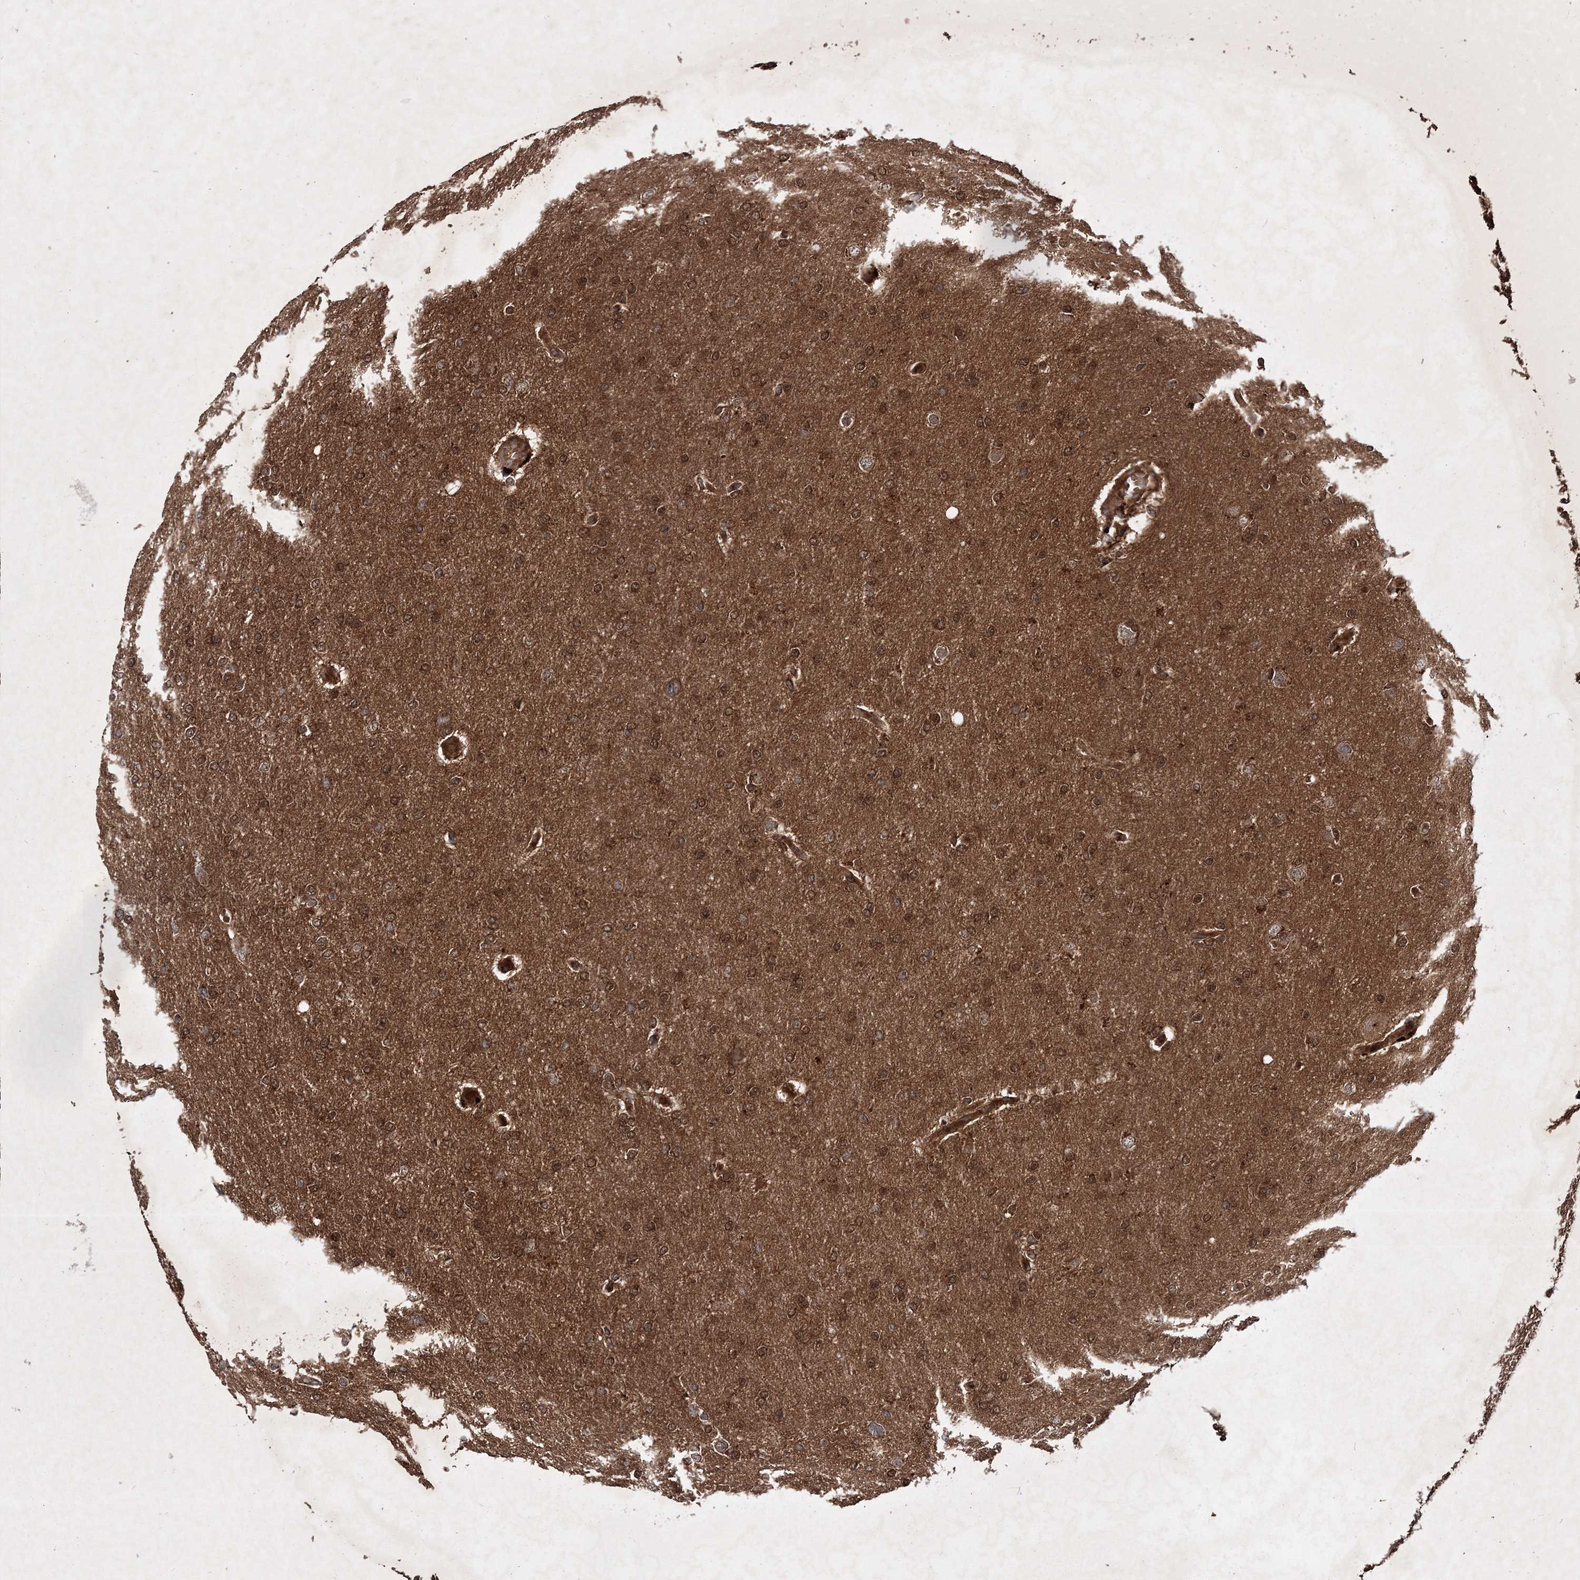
{"staining": {"intensity": "moderate", "quantity": ">75%", "location": "cytoplasmic/membranous,nuclear"}, "tissue": "glioma", "cell_type": "Tumor cells", "image_type": "cancer", "snomed": [{"axis": "morphology", "description": "Glioma, malignant, High grade"}, {"axis": "topography", "description": "Cerebral cortex"}], "caption": "Immunohistochemical staining of glioma displays medium levels of moderate cytoplasmic/membranous and nuclear expression in about >75% of tumor cells. The staining was performed using DAB (3,3'-diaminobenzidine), with brown indicating positive protein expression. Nuclei are stained blue with hematoxylin.", "gene": "DNAJC13", "patient": {"sex": "female", "age": 36}}